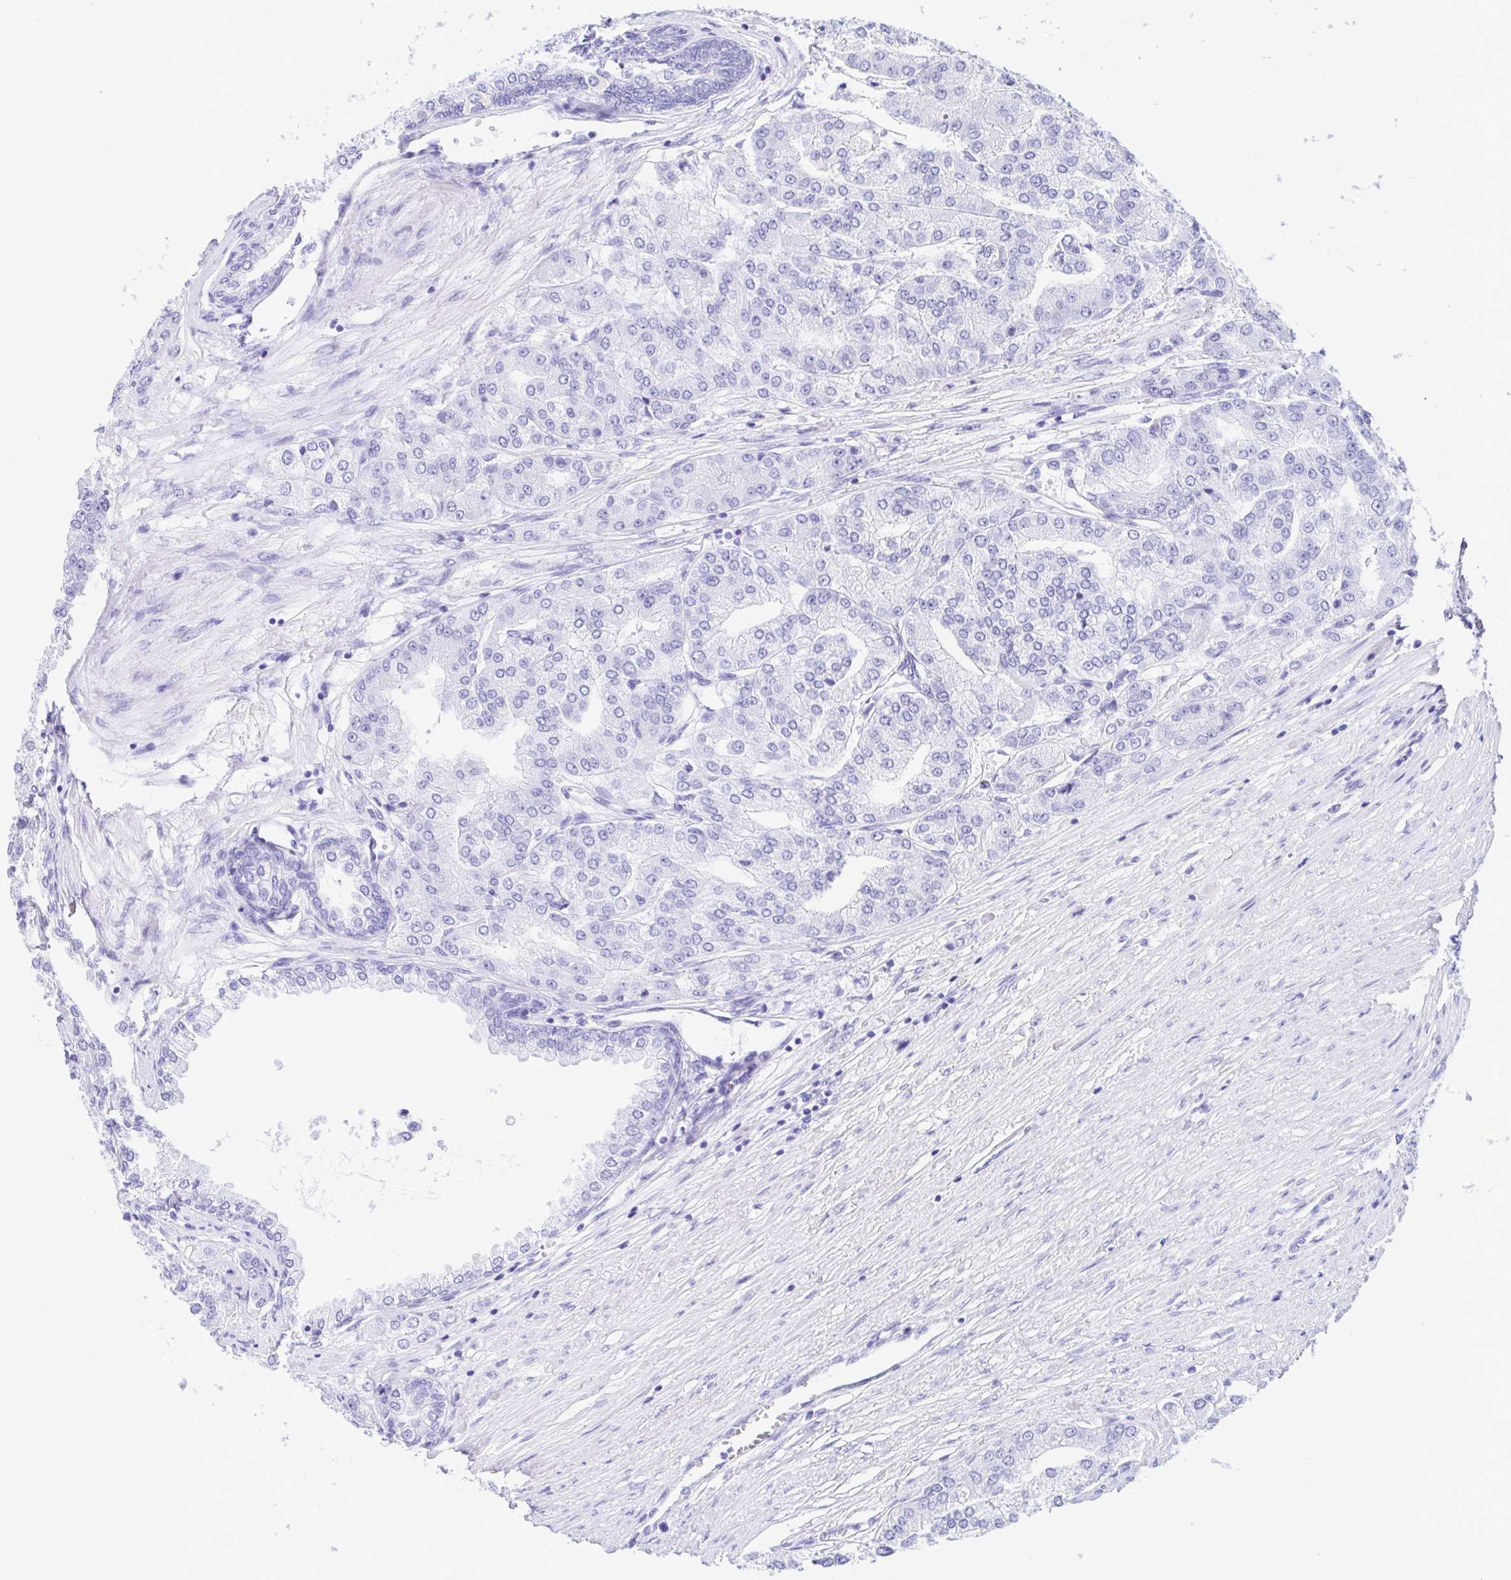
{"staining": {"intensity": "negative", "quantity": "none", "location": "none"}, "tissue": "prostate cancer", "cell_type": "Tumor cells", "image_type": "cancer", "snomed": [{"axis": "morphology", "description": "Adenocarcinoma, High grade"}, {"axis": "topography", "description": "Prostate"}], "caption": "A high-resolution histopathology image shows IHC staining of prostate adenocarcinoma (high-grade), which exhibits no significant staining in tumor cells.", "gene": "GINM1", "patient": {"sex": "male", "age": 61}}